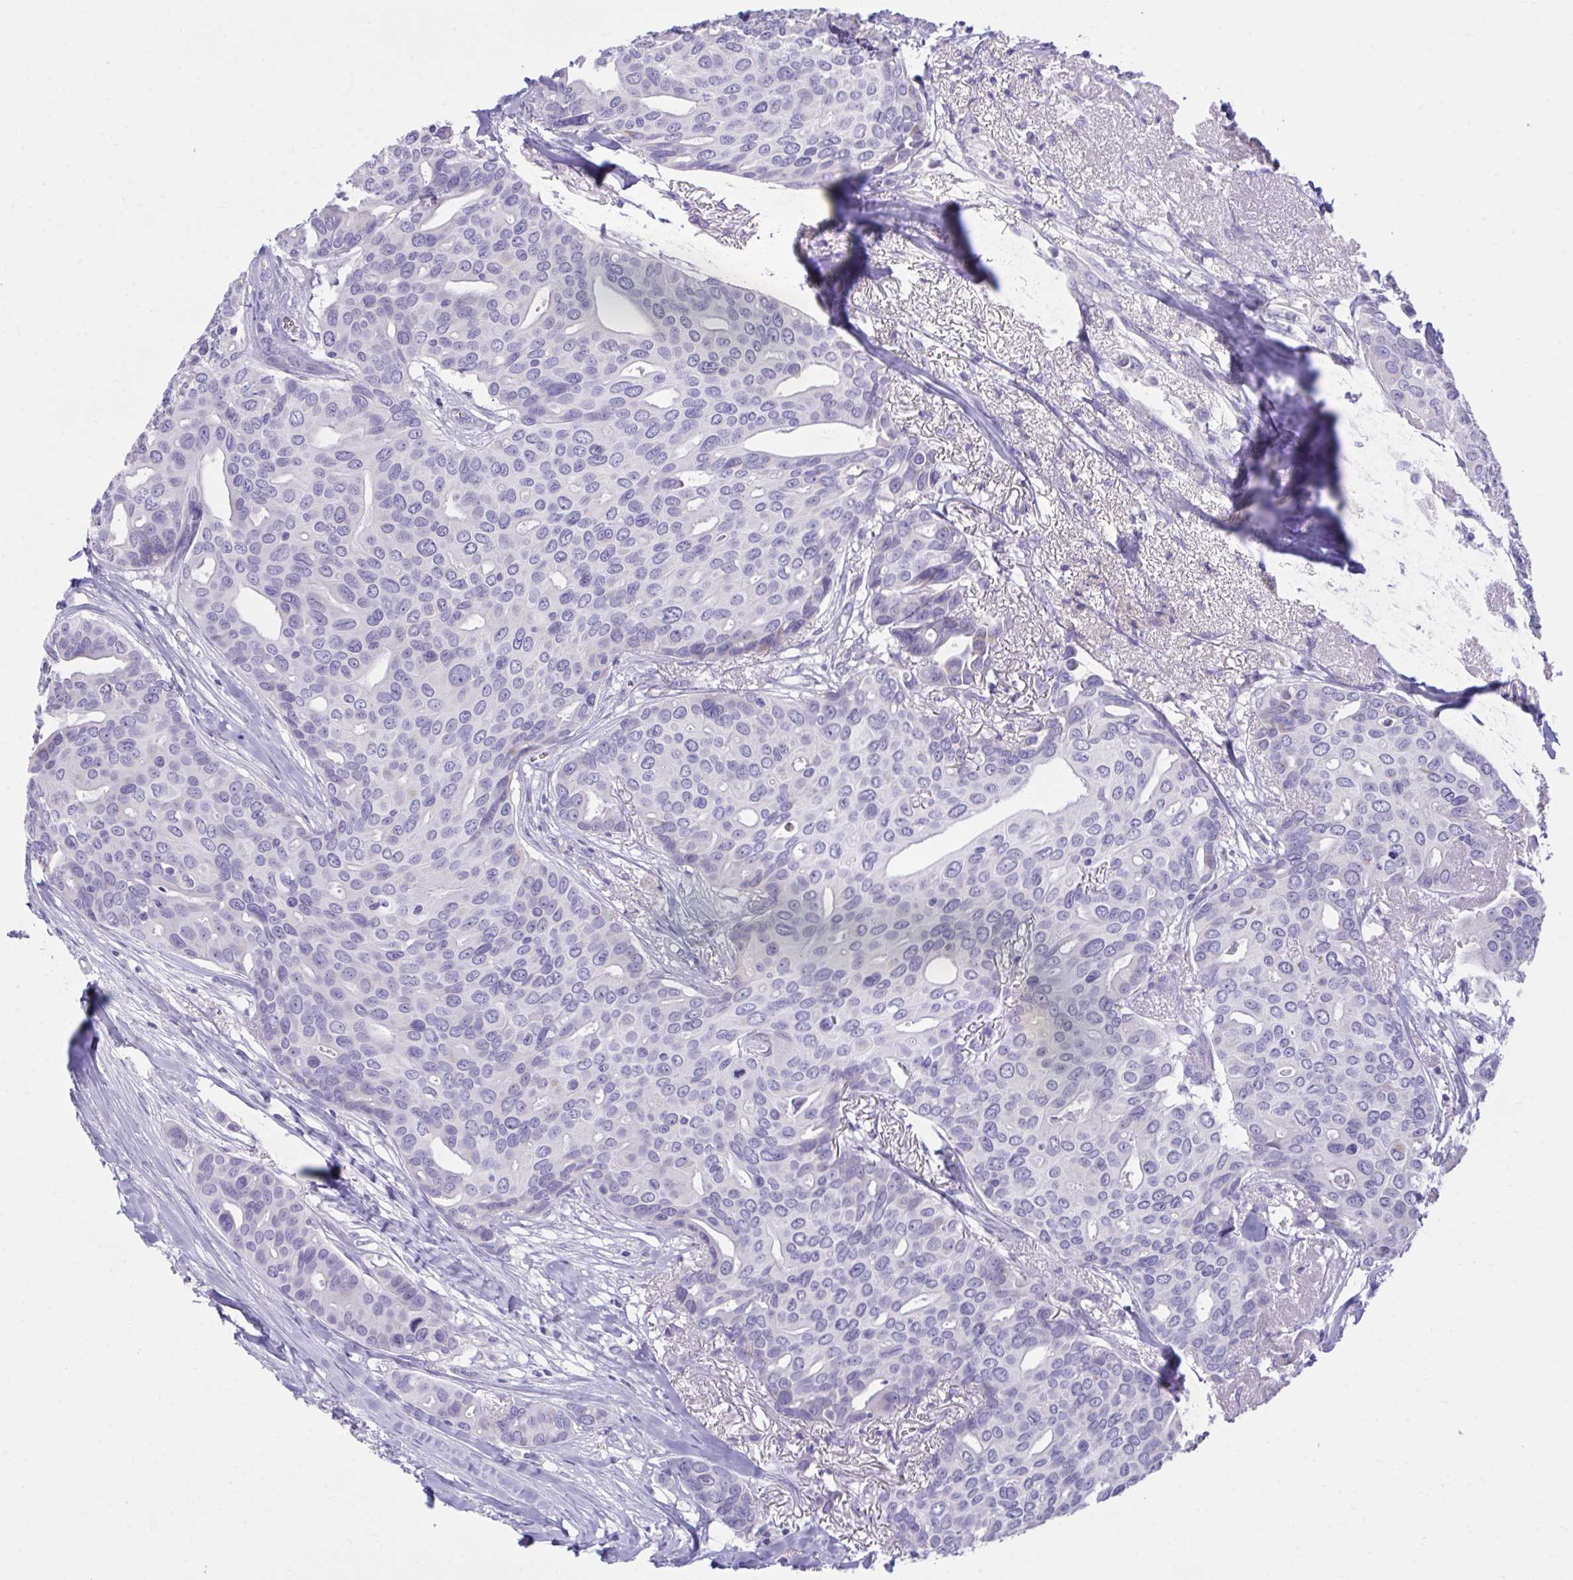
{"staining": {"intensity": "negative", "quantity": "none", "location": "none"}, "tissue": "breast cancer", "cell_type": "Tumor cells", "image_type": "cancer", "snomed": [{"axis": "morphology", "description": "Duct carcinoma"}, {"axis": "topography", "description": "Breast"}], "caption": "An immunohistochemistry image of breast cancer (invasive ductal carcinoma) is shown. There is no staining in tumor cells of breast cancer (invasive ductal carcinoma).", "gene": "PLEKHH1", "patient": {"sex": "female", "age": 54}}